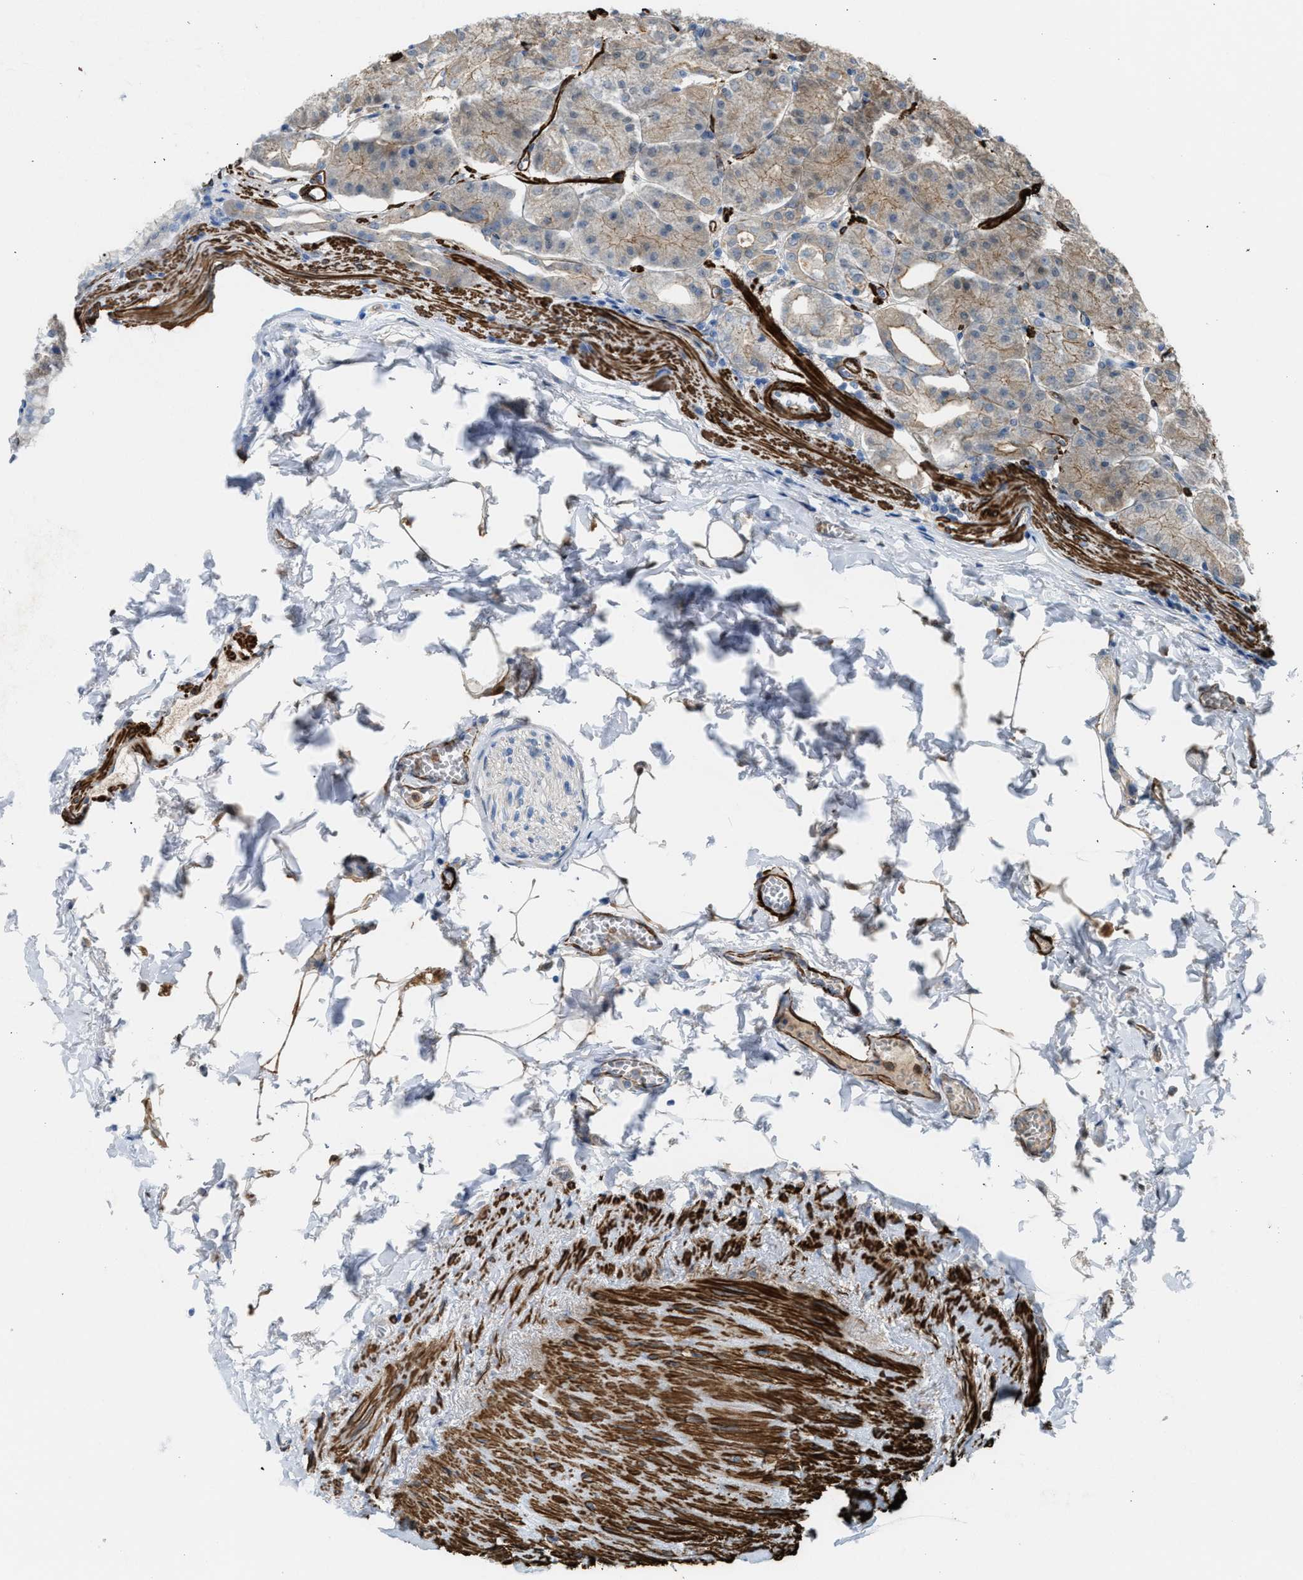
{"staining": {"intensity": "weak", "quantity": "<25%", "location": "cytoplasmic/membranous"}, "tissue": "stomach", "cell_type": "Glandular cells", "image_type": "normal", "snomed": [{"axis": "morphology", "description": "Normal tissue, NOS"}, {"axis": "topography", "description": "Stomach, lower"}], "caption": "Immunohistochemical staining of normal stomach displays no significant positivity in glandular cells. The staining is performed using DAB (3,3'-diaminobenzidine) brown chromogen with nuclei counter-stained in using hematoxylin.", "gene": "NQO2", "patient": {"sex": "male", "age": 71}}